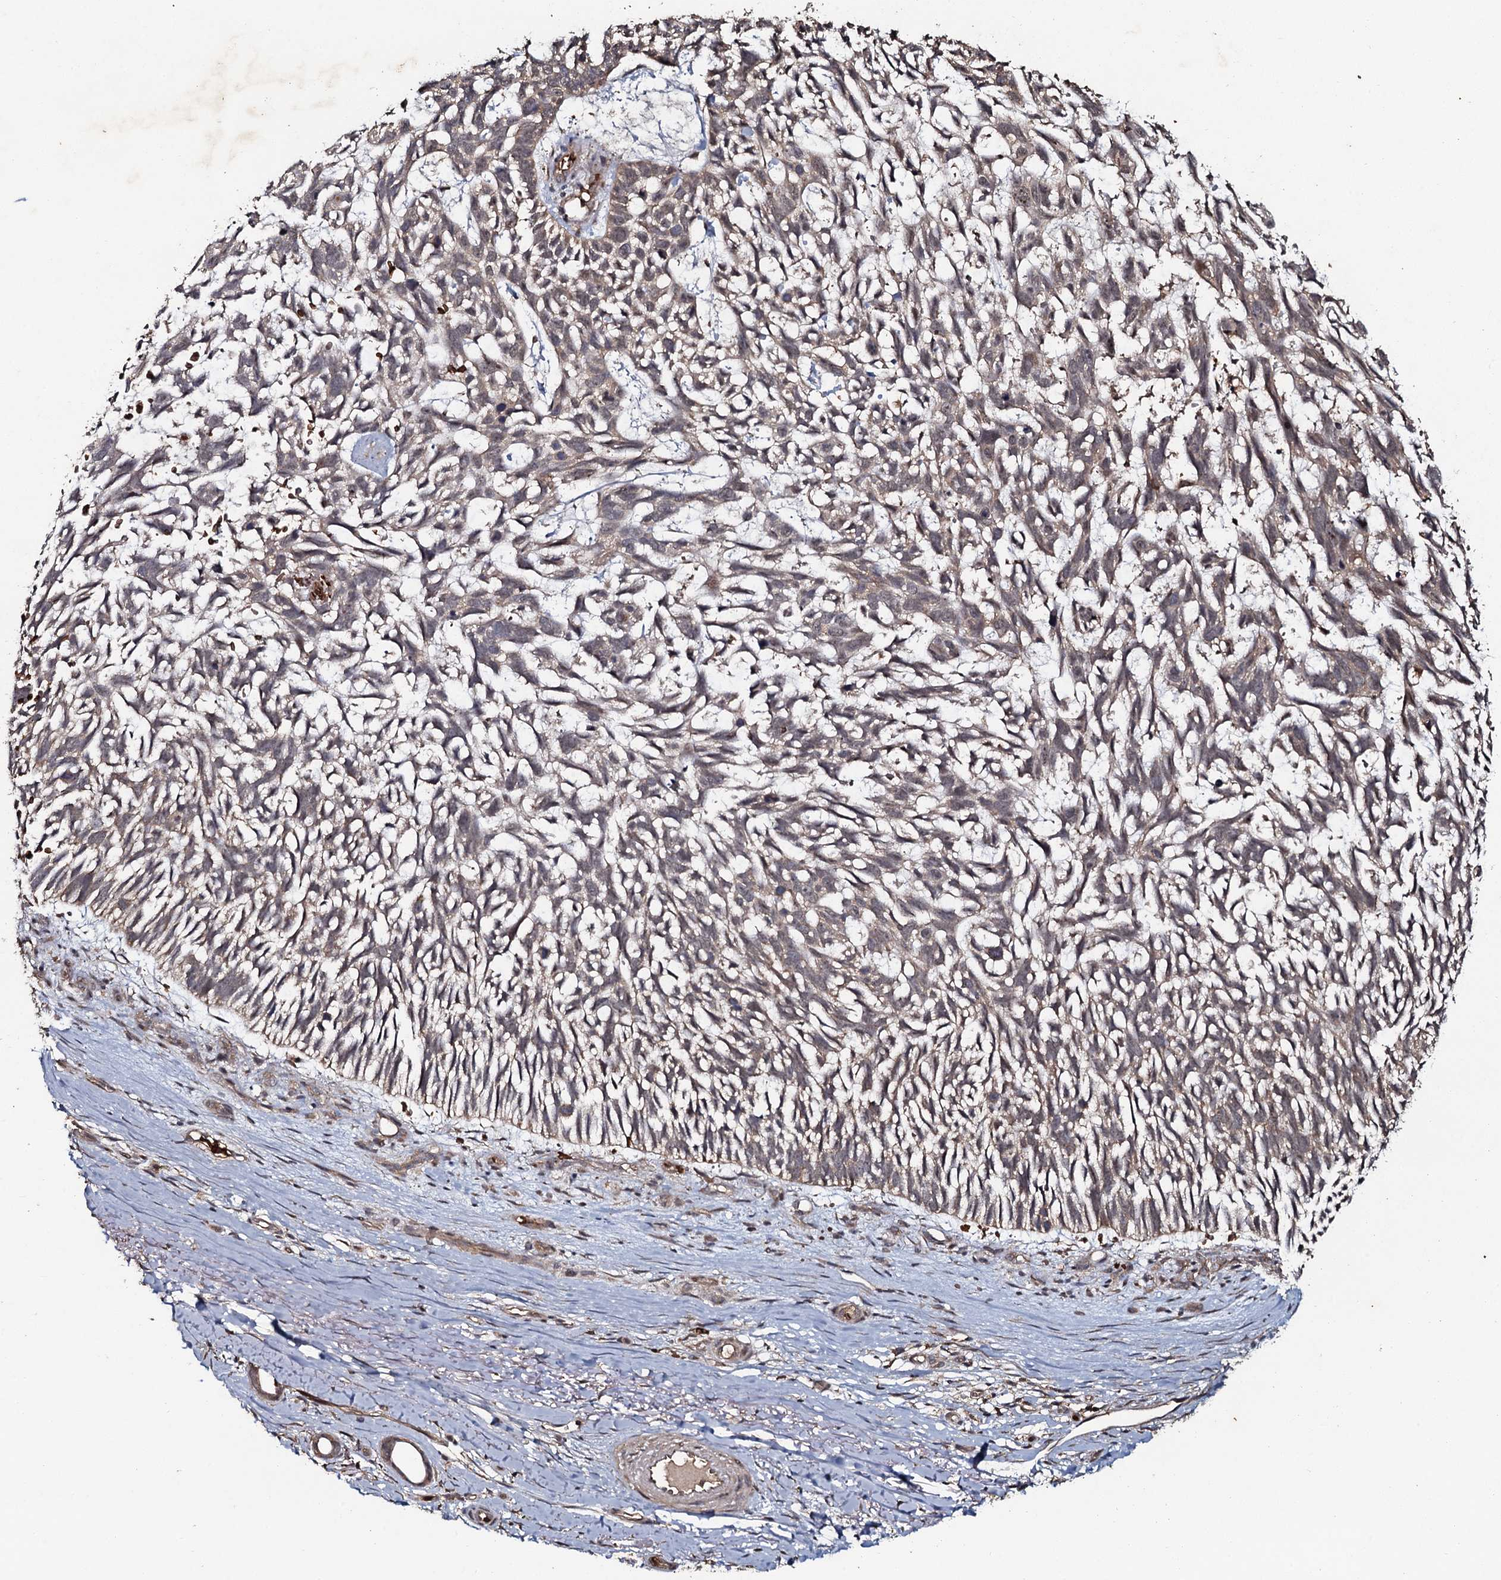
{"staining": {"intensity": "weak", "quantity": "25%-75%", "location": "cytoplasmic/membranous"}, "tissue": "skin cancer", "cell_type": "Tumor cells", "image_type": "cancer", "snomed": [{"axis": "morphology", "description": "Basal cell carcinoma"}, {"axis": "topography", "description": "Skin"}], "caption": "Skin basal cell carcinoma stained with a brown dye demonstrates weak cytoplasmic/membranous positive staining in about 25%-75% of tumor cells.", "gene": "ADGRG3", "patient": {"sex": "male", "age": 88}}